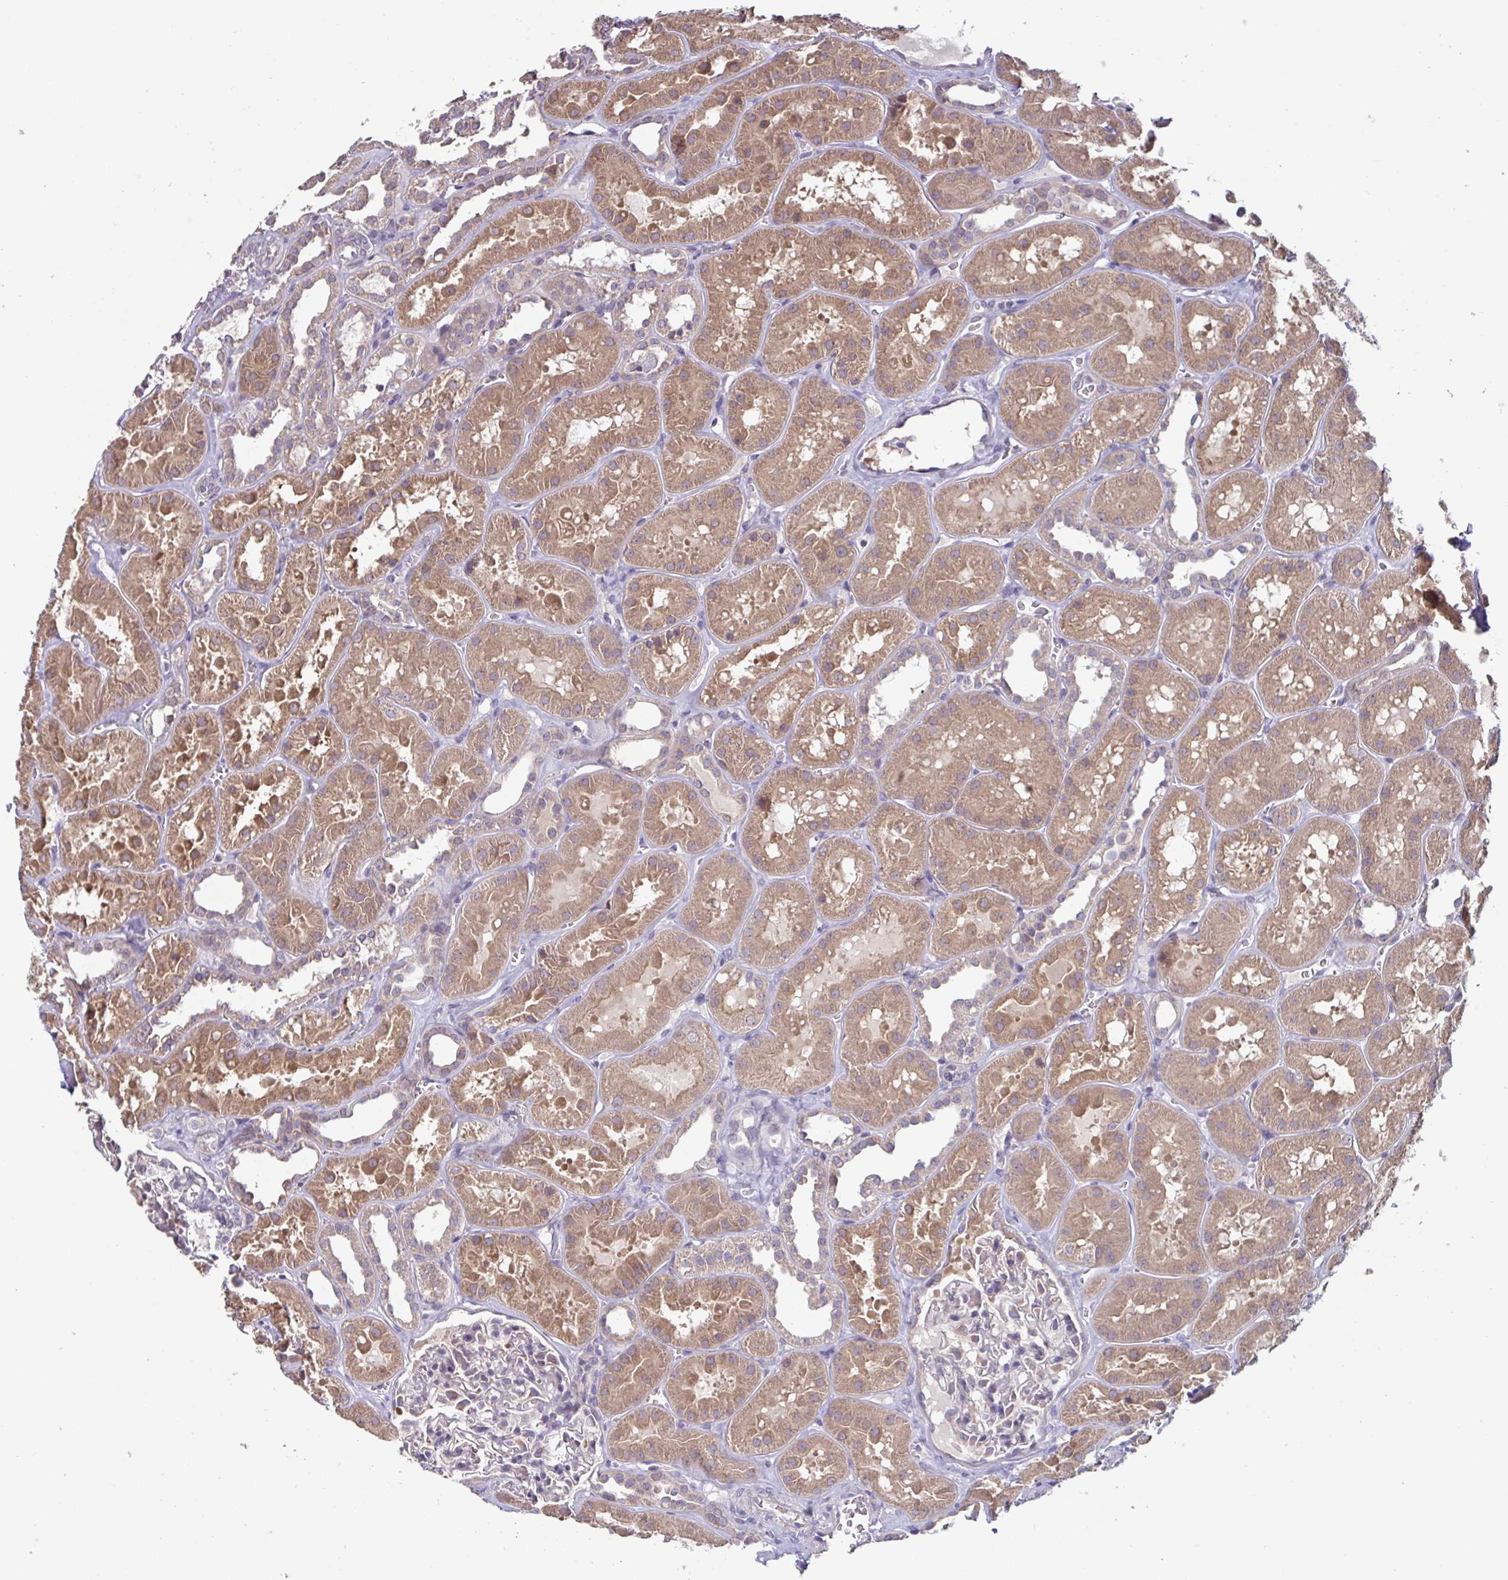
{"staining": {"intensity": "weak", "quantity": "<25%", "location": "cytoplasmic/membranous"}, "tissue": "kidney", "cell_type": "Cells in glomeruli", "image_type": "normal", "snomed": [{"axis": "morphology", "description": "Normal tissue, NOS"}, {"axis": "topography", "description": "Kidney"}], "caption": "Cells in glomeruli are negative for protein expression in benign human kidney. (Stains: DAB (3,3'-diaminobenzidine) immunohistochemistry with hematoxylin counter stain, Microscopy: brightfield microscopy at high magnification).", "gene": "CD1E", "patient": {"sex": "female", "age": 41}}